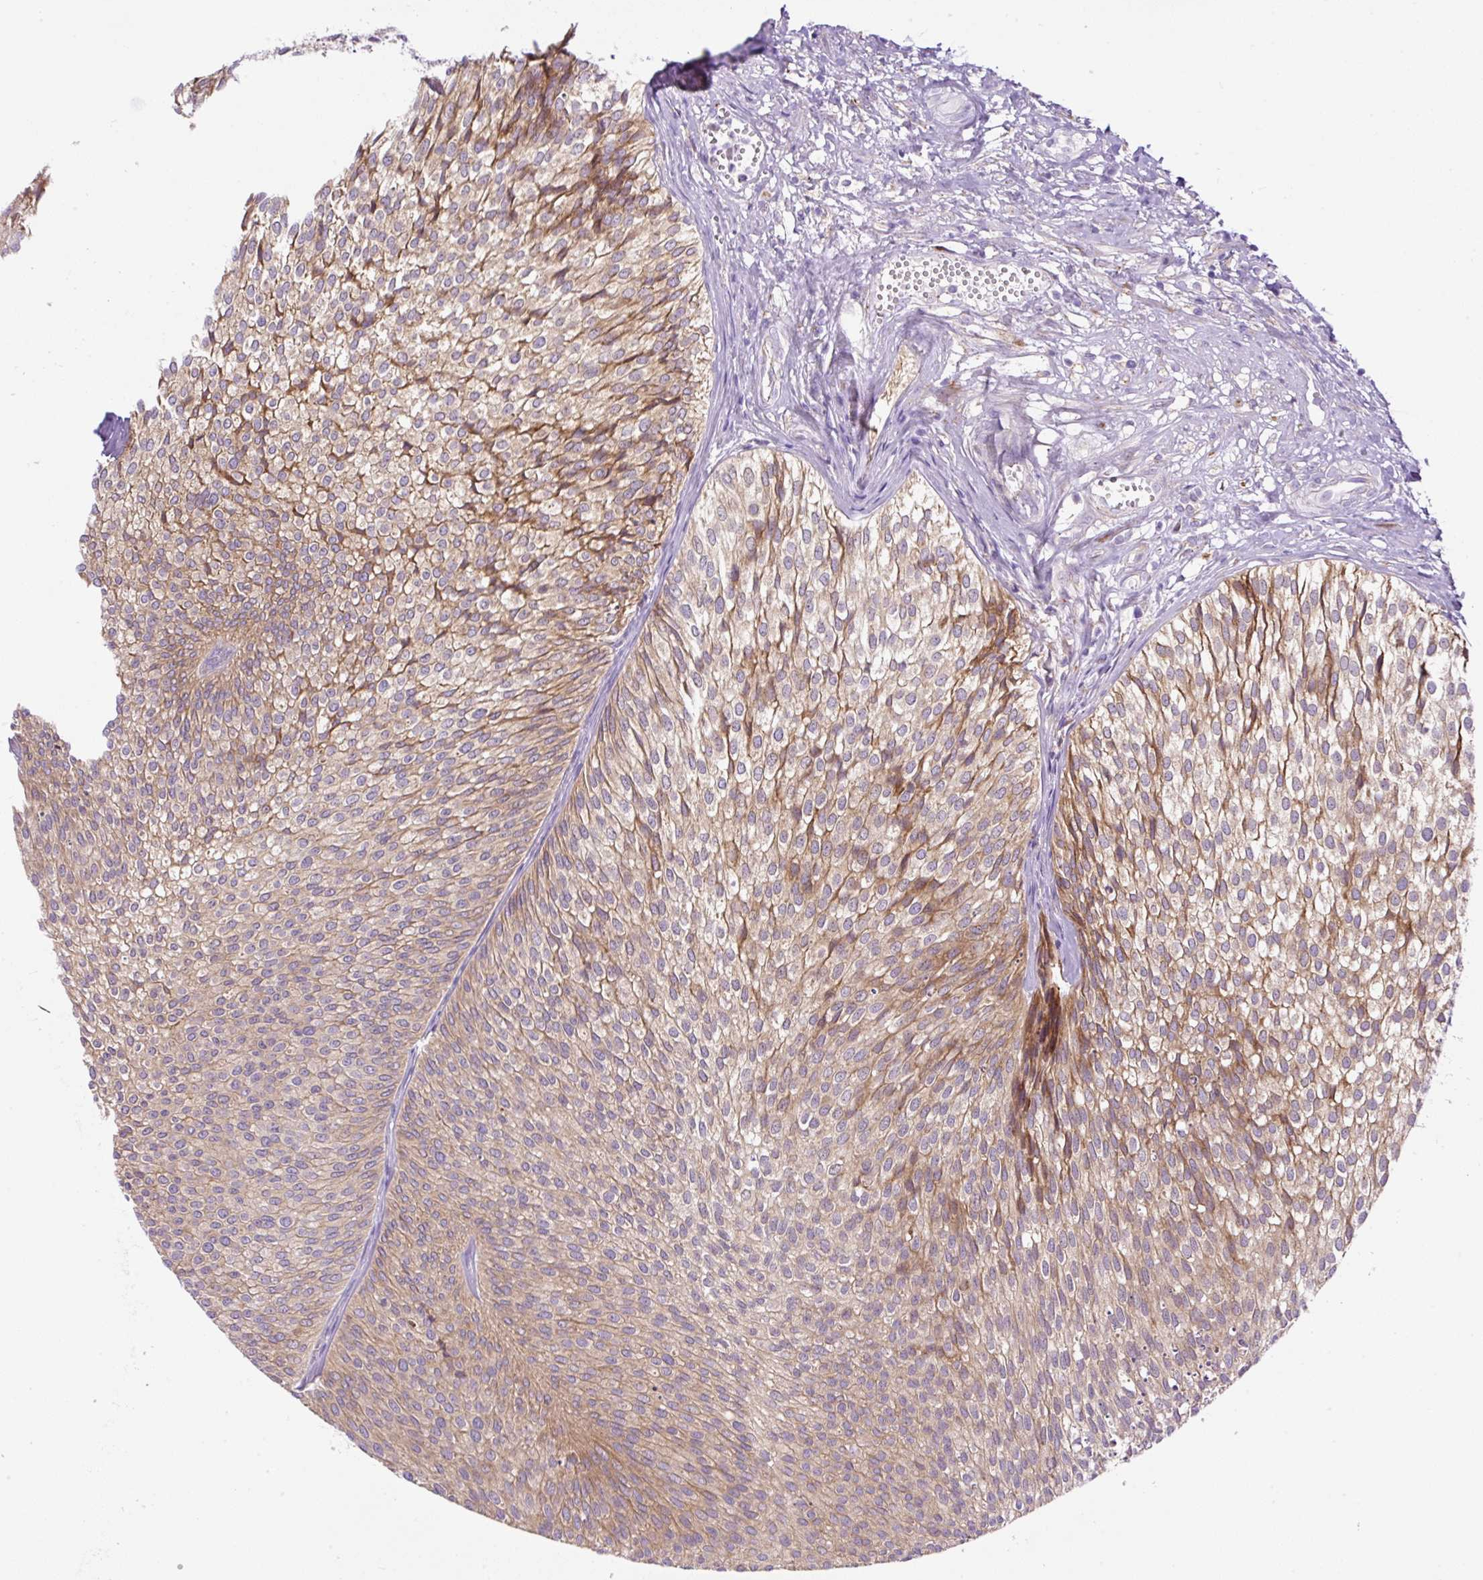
{"staining": {"intensity": "moderate", "quantity": "25%-75%", "location": "cytoplasmic/membranous"}, "tissue": "urothelial cancer", "cell_type": "Tumor cells", "image_type": "cancer", "snomed": [{"axis": "morphology", "description": "Urothelial carcinoma, Low grade"}, {"axis": "topography", "description": "Urinary bladder"}], "caption": "Urothelial cancer tissue reveals moderate cytoplasmic/membranous positivity in approximately 25%-75% of tumor cells (DAB (3,3'-diaminobenzidine) = brown stain, brightfield microscopy at high magnification).", "gene": "POFUT1", "patient": {"sex": "male", "age": 91}}